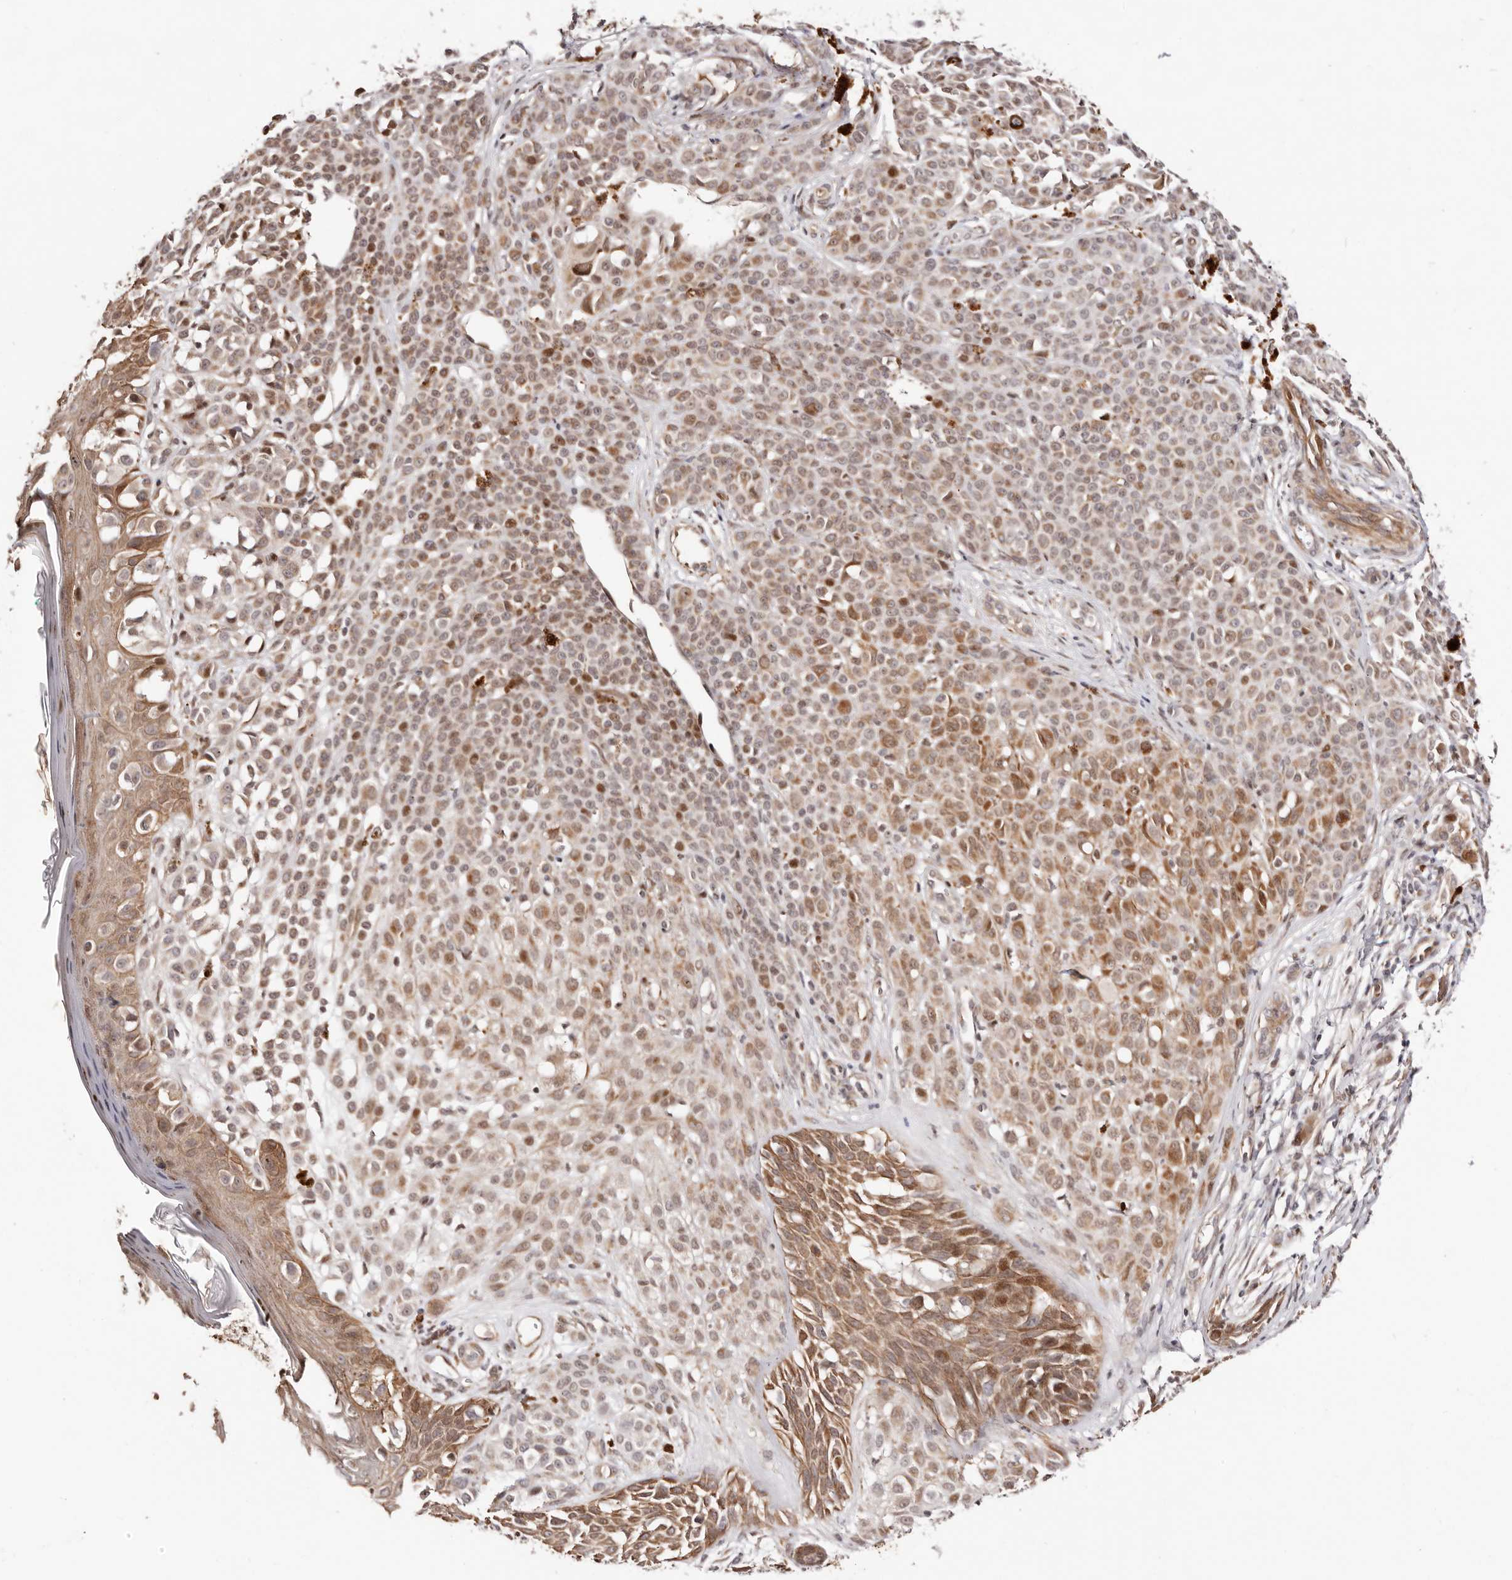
{"staining": {"intensity": "moderate", "quantity": ">75%", "location": "cytoplasmic/membranous,nuclear"}, "tissue": "melanoma", "cell_type": "Tumor cells", "image_type": "cancer", "snomed": [{"axis": "morphology", "description": "Malignant melanoma, NOS"}, {"axis": "topography", "description": "Skin of leg"}], "caption": "This is an image of immunohistochemistry staining of malignant melanoma, which shows moderate positivity in the cytoplasmic/membranous and nuclear of tumor cells.", "gene": "HIVEP3", "patient": {"sex": "female", "age": 72}}